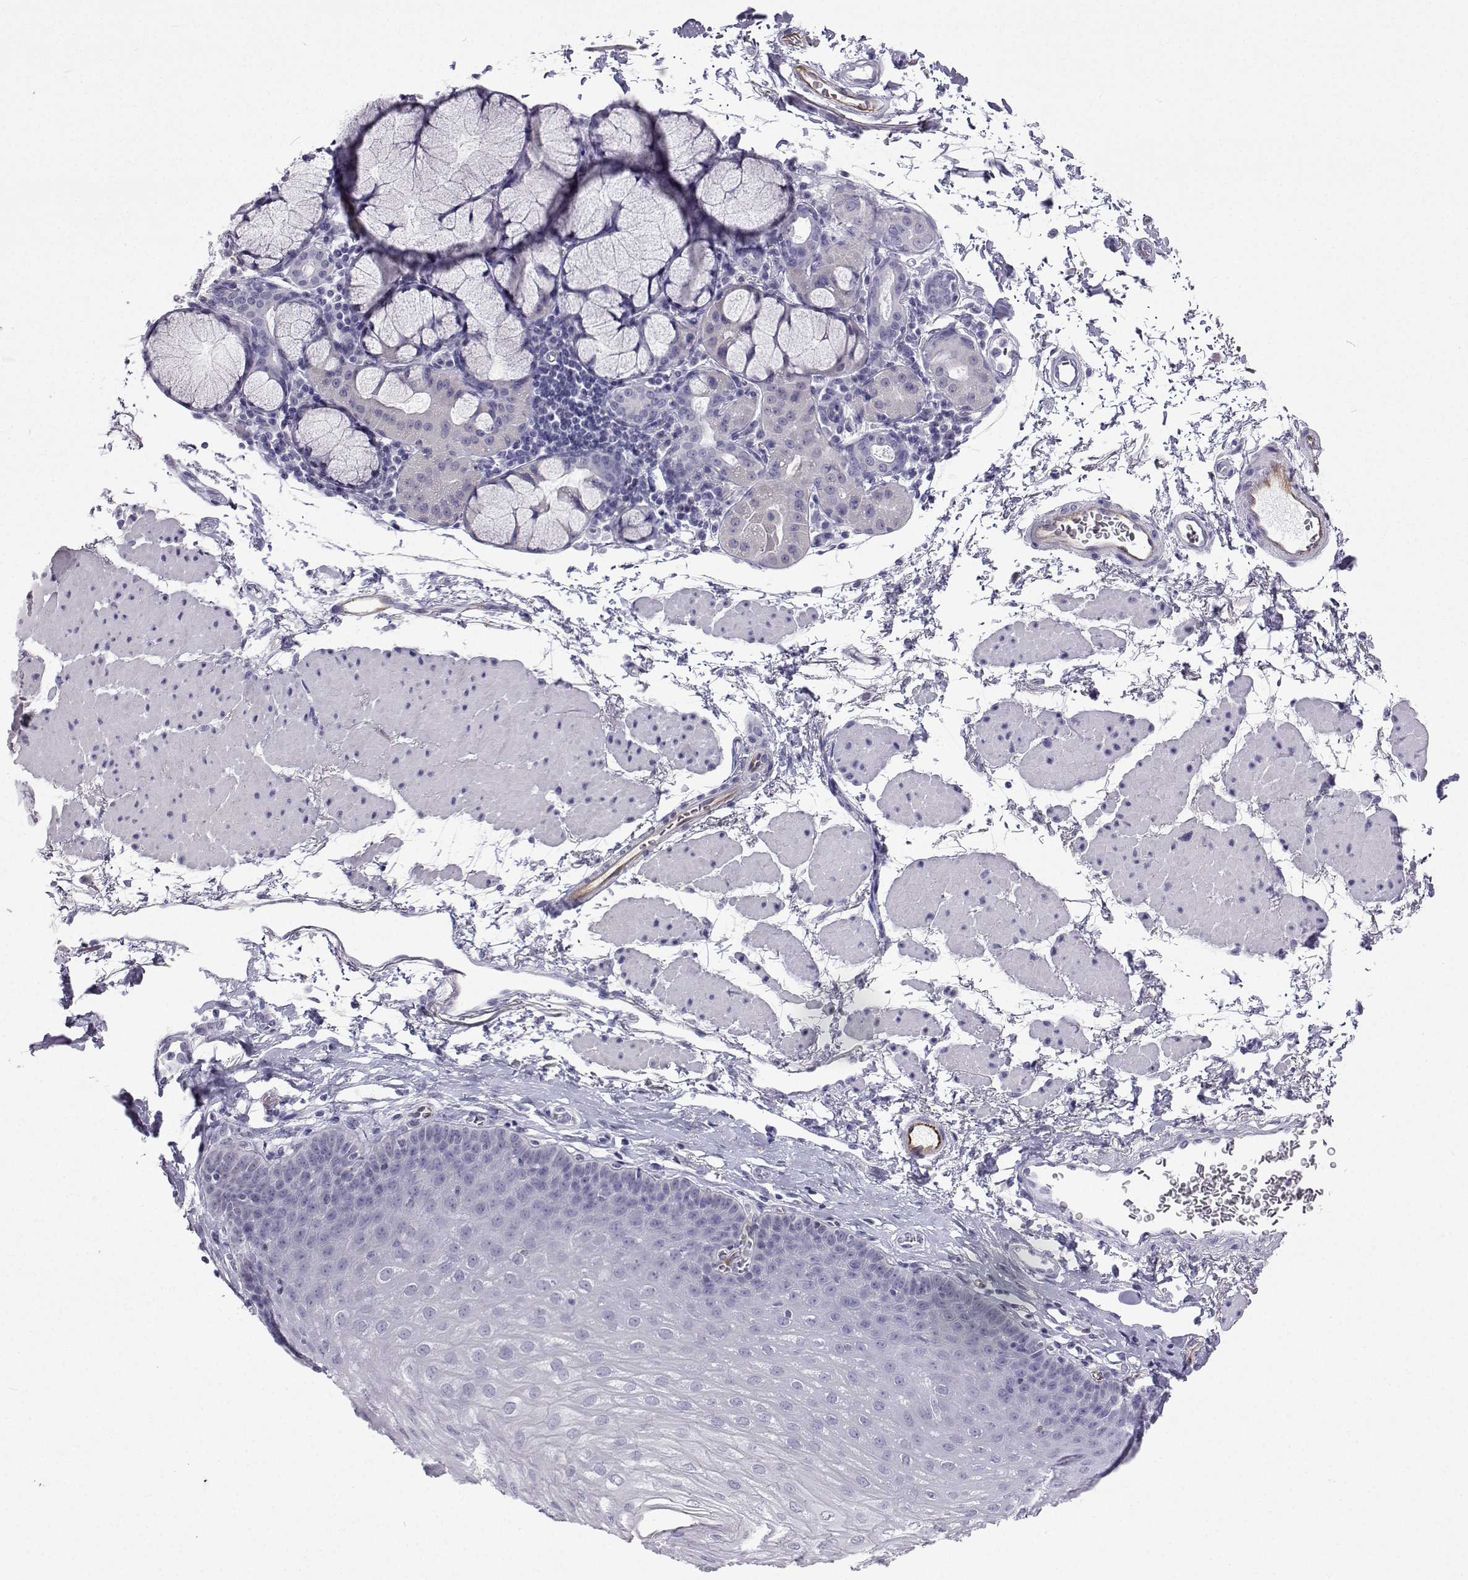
{"staining": {"intensity": "negative", "quantity": "none", "location": "none"}, "tissue": "esophagus", "cell_type": "Squamous epithelial cells", "image_type": "normal", "snomed": [{"axis": "morphology", "description": "Normal tissue, NOS"}, {"axis": "topography", "description": "Esophagus"}], "caption": "A high-resolution micrograph shows IHC staining of unremarkable esophagus, which exhibits no significant expression in squamous epithelial cells.", "gene": "GALM", "patient": {"sex": "female", "age": 81}}